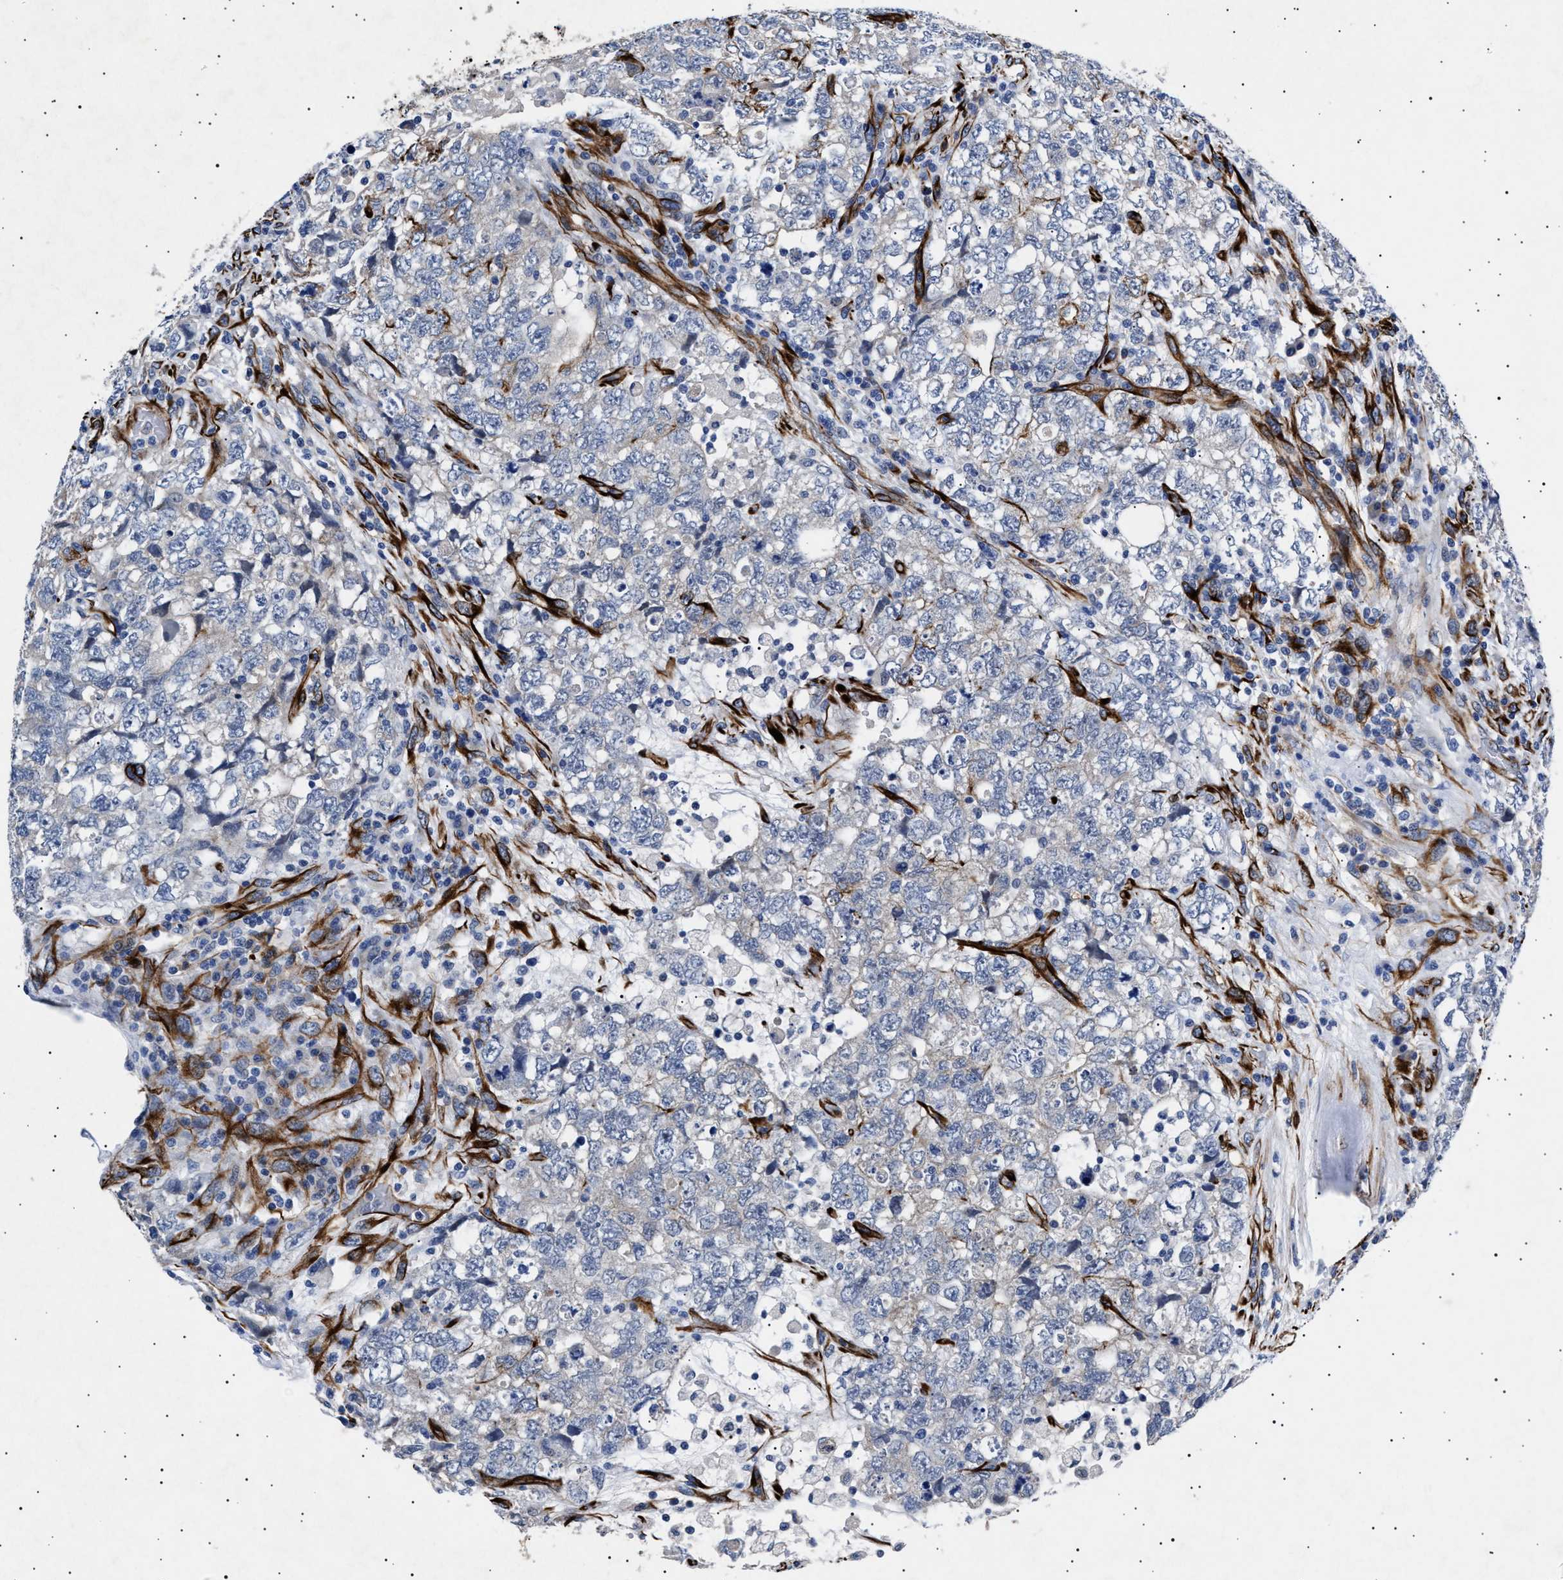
{"staining": {"intensity": "moderate", "quantity": "<25%", "location": "cytoplasmic/membranous"}, "tissue": "testis cancer", "cell_type": "Tumor cells", "image_type": "cancer", "snomed": [{"axis": "morphology", "description": "Seminoma, NOS"}, {"axis": "topography", "description": "Testis"}], "caption": "Human seminoma (testis) stained with a protein marker exhibits moderate staining in tumor cells.", "gene": "OLFML2A", "patient": {"sex": "male", "age": 22}}